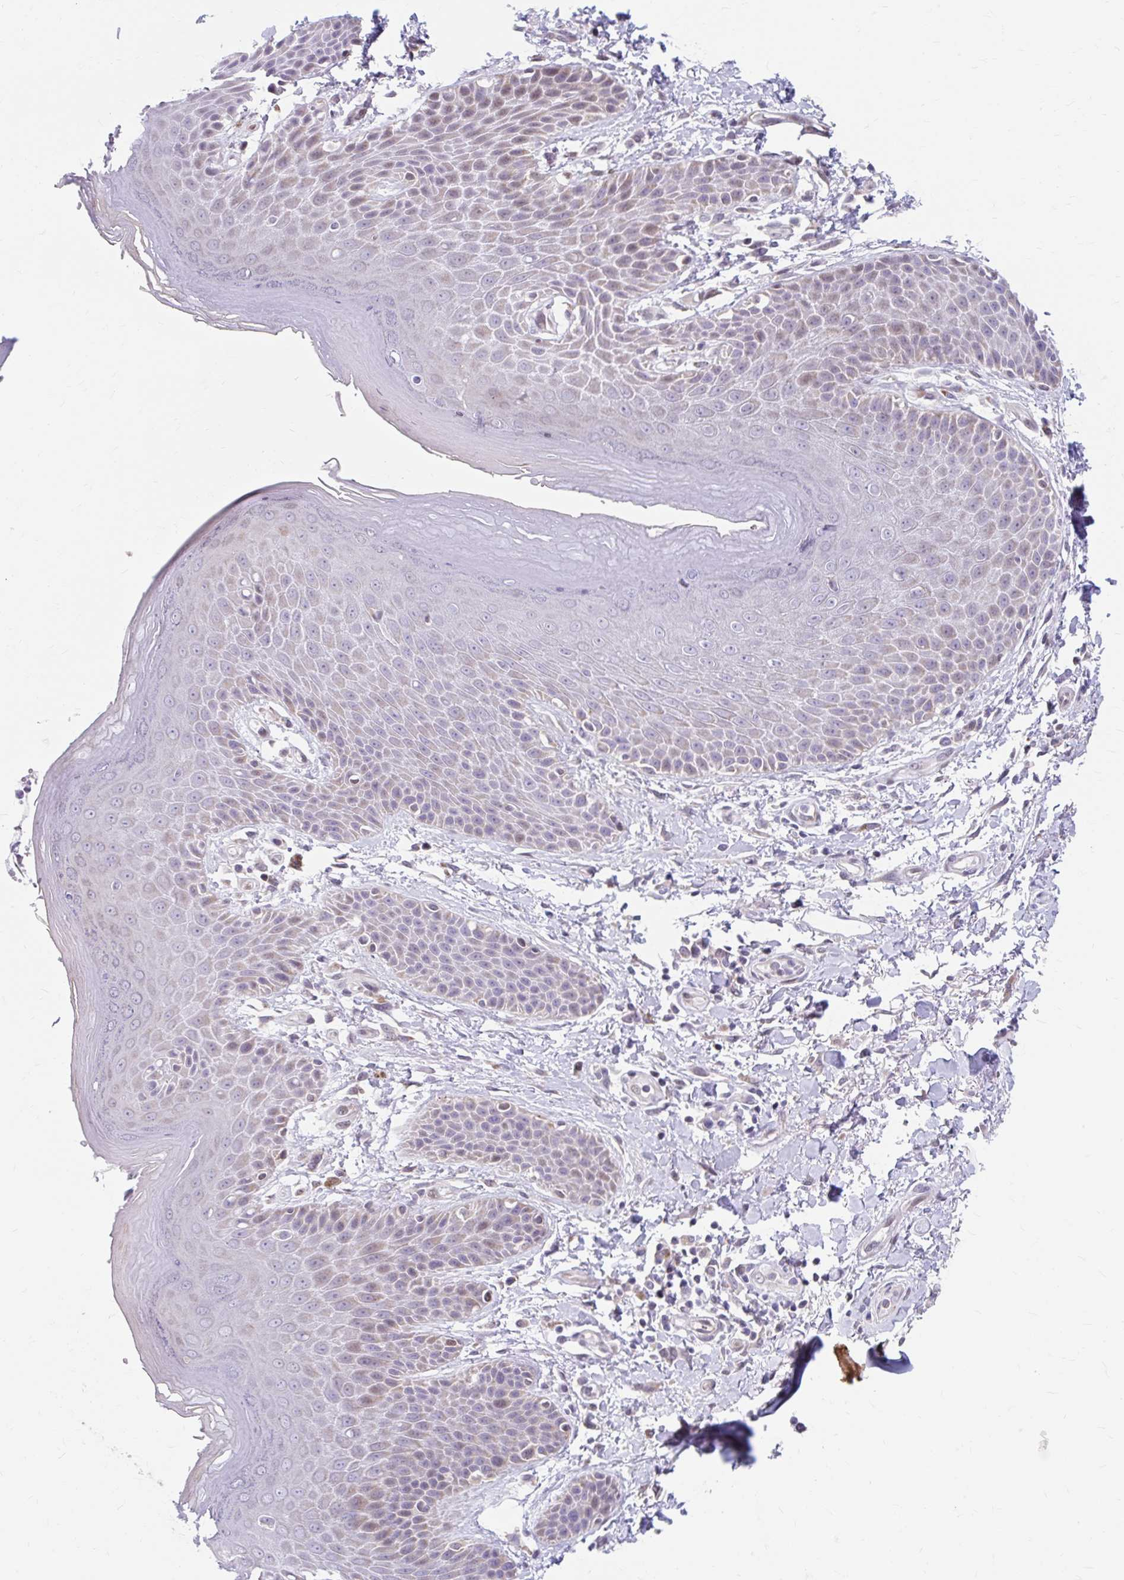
{"staining": {"intensity": "weak", "quantity": "<25%", "location": "nuclear"}, "tissue": "skin", "cell_type": "Epidermal cells", "image_type": "normal", "snomed": [{"axis": "morphology", "description": "Normal tissue, NOS"}, {"axis": "topography", "description": "Peripheral nerve tissue"}], "caption": "This photomicrograph is of benign skin stained with IHC to label a protein in brown with the nuclei are counter-stained blue. There is no positivity in epidermal cells.", "gene": "BEAN1", "patient": {"sex": "male", "age": 51}}